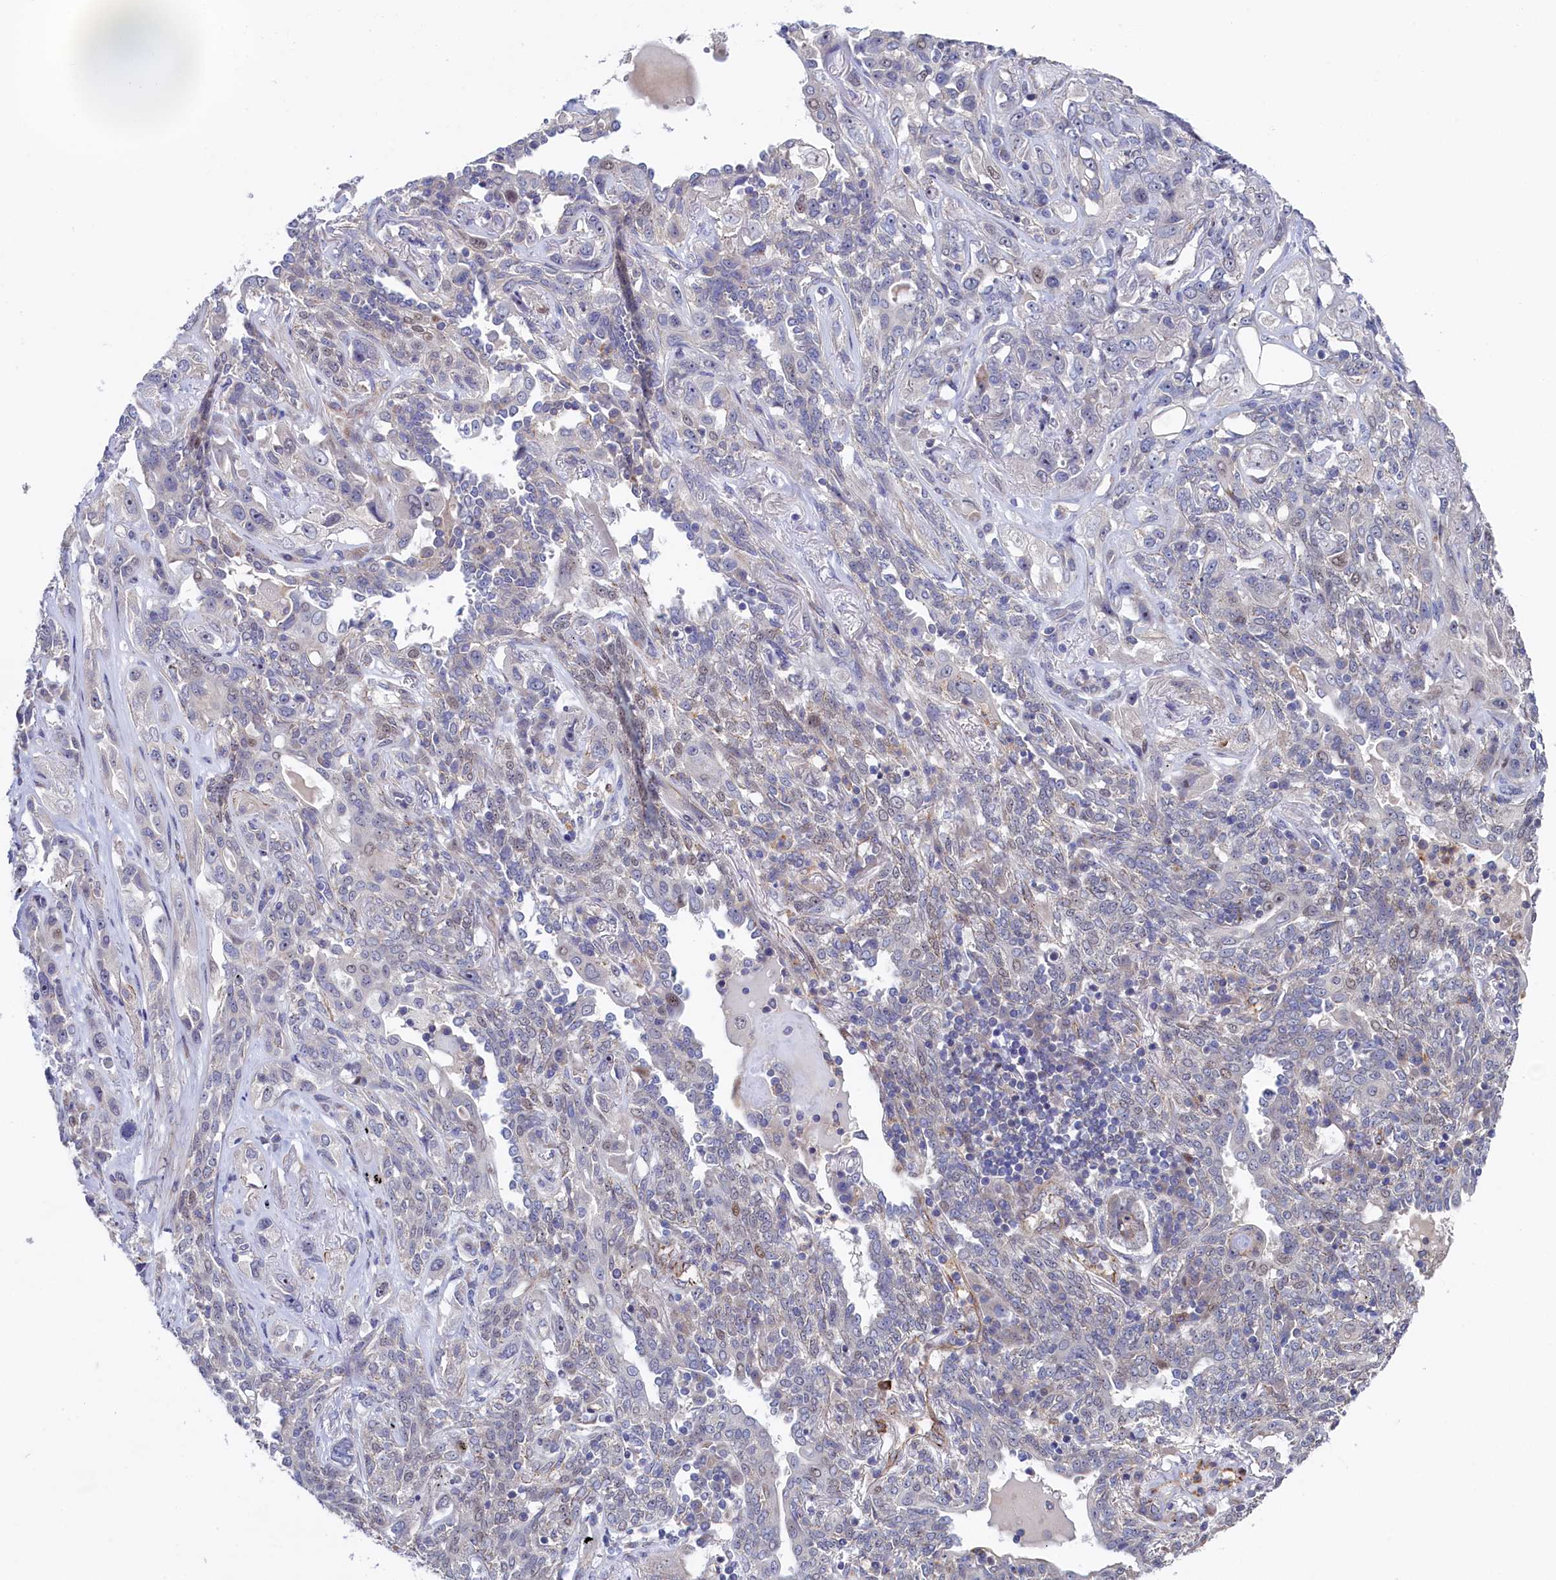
{"staining": {"intensity": "weak", "quantity": "<25%", "location": "nuclear"}, "tissue": "lung cancer", "cell_type": "Tumor cells", "image_type": "cancer", "snomed": [{"axis": "morphology", "description": "Squamous cell carcinoma, NOS"}, {"axis": "topography", "description": "Lung"}], "caption": "IHC micrograph of squamous cell carcinoma (lung) stained for a protein (brown), which shows no positivity in tumor cells.", "gene": "PIK3C3", "patient": {"sex": "female", "age": 70}}